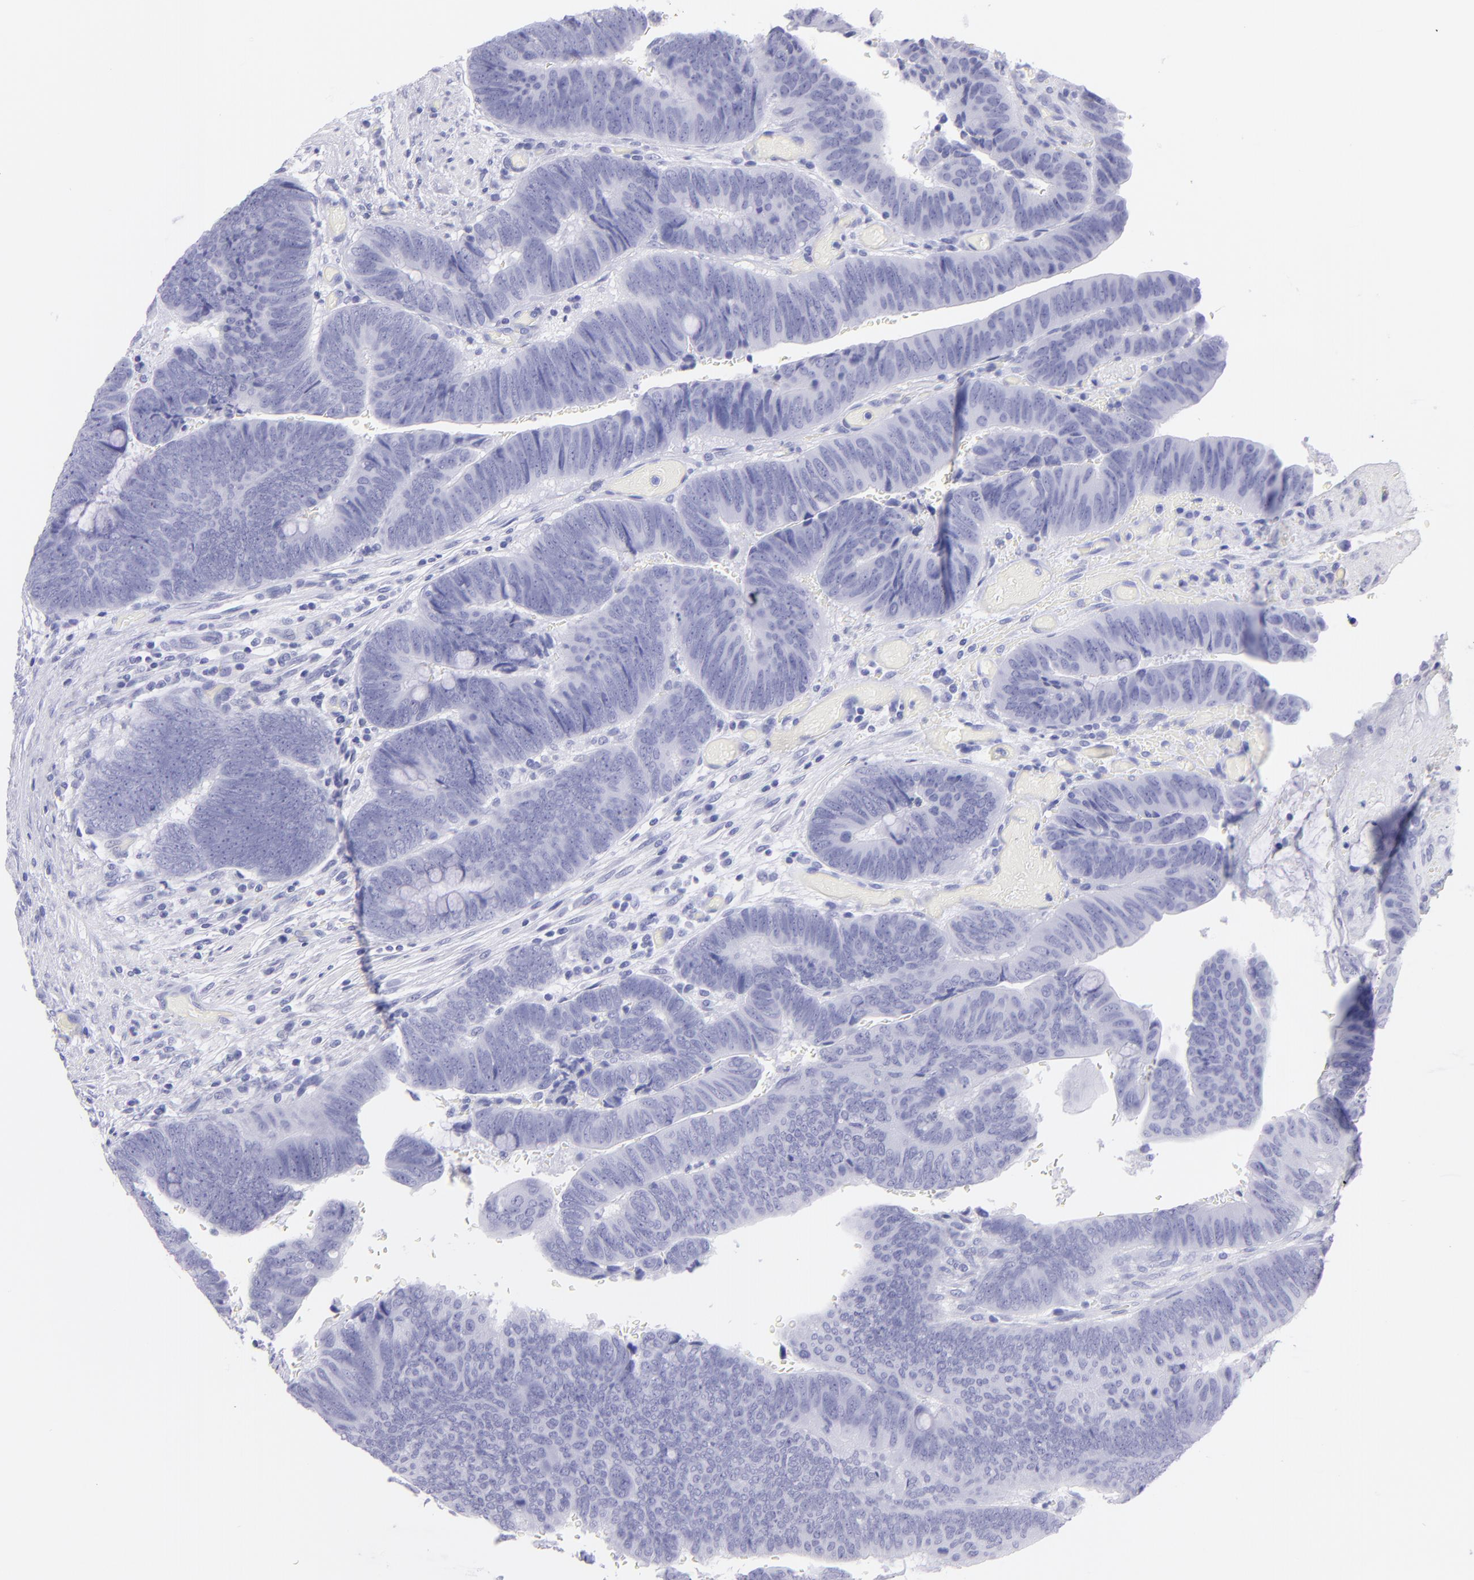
{"staining": {"intensity": "negative", "quantity": "none", "location": "none"}, "tissue": "colorectal cancer", "cell_type": "Tumor cells", "image_type": "cancer", "snomed": [{"axis": "morphology", "description": "Normal tissue, NOS"}, {"axis": "morphology", "description": "Adenocarcinoma, NOS"}, {"axis": "topography", "description": "Rectum"}], "caption": "Protein analysis of colorectal cancer exhibits no significant staining in tumor cells.", "gene": "PIP", "patient": {"sex": "male", "age": 92}}